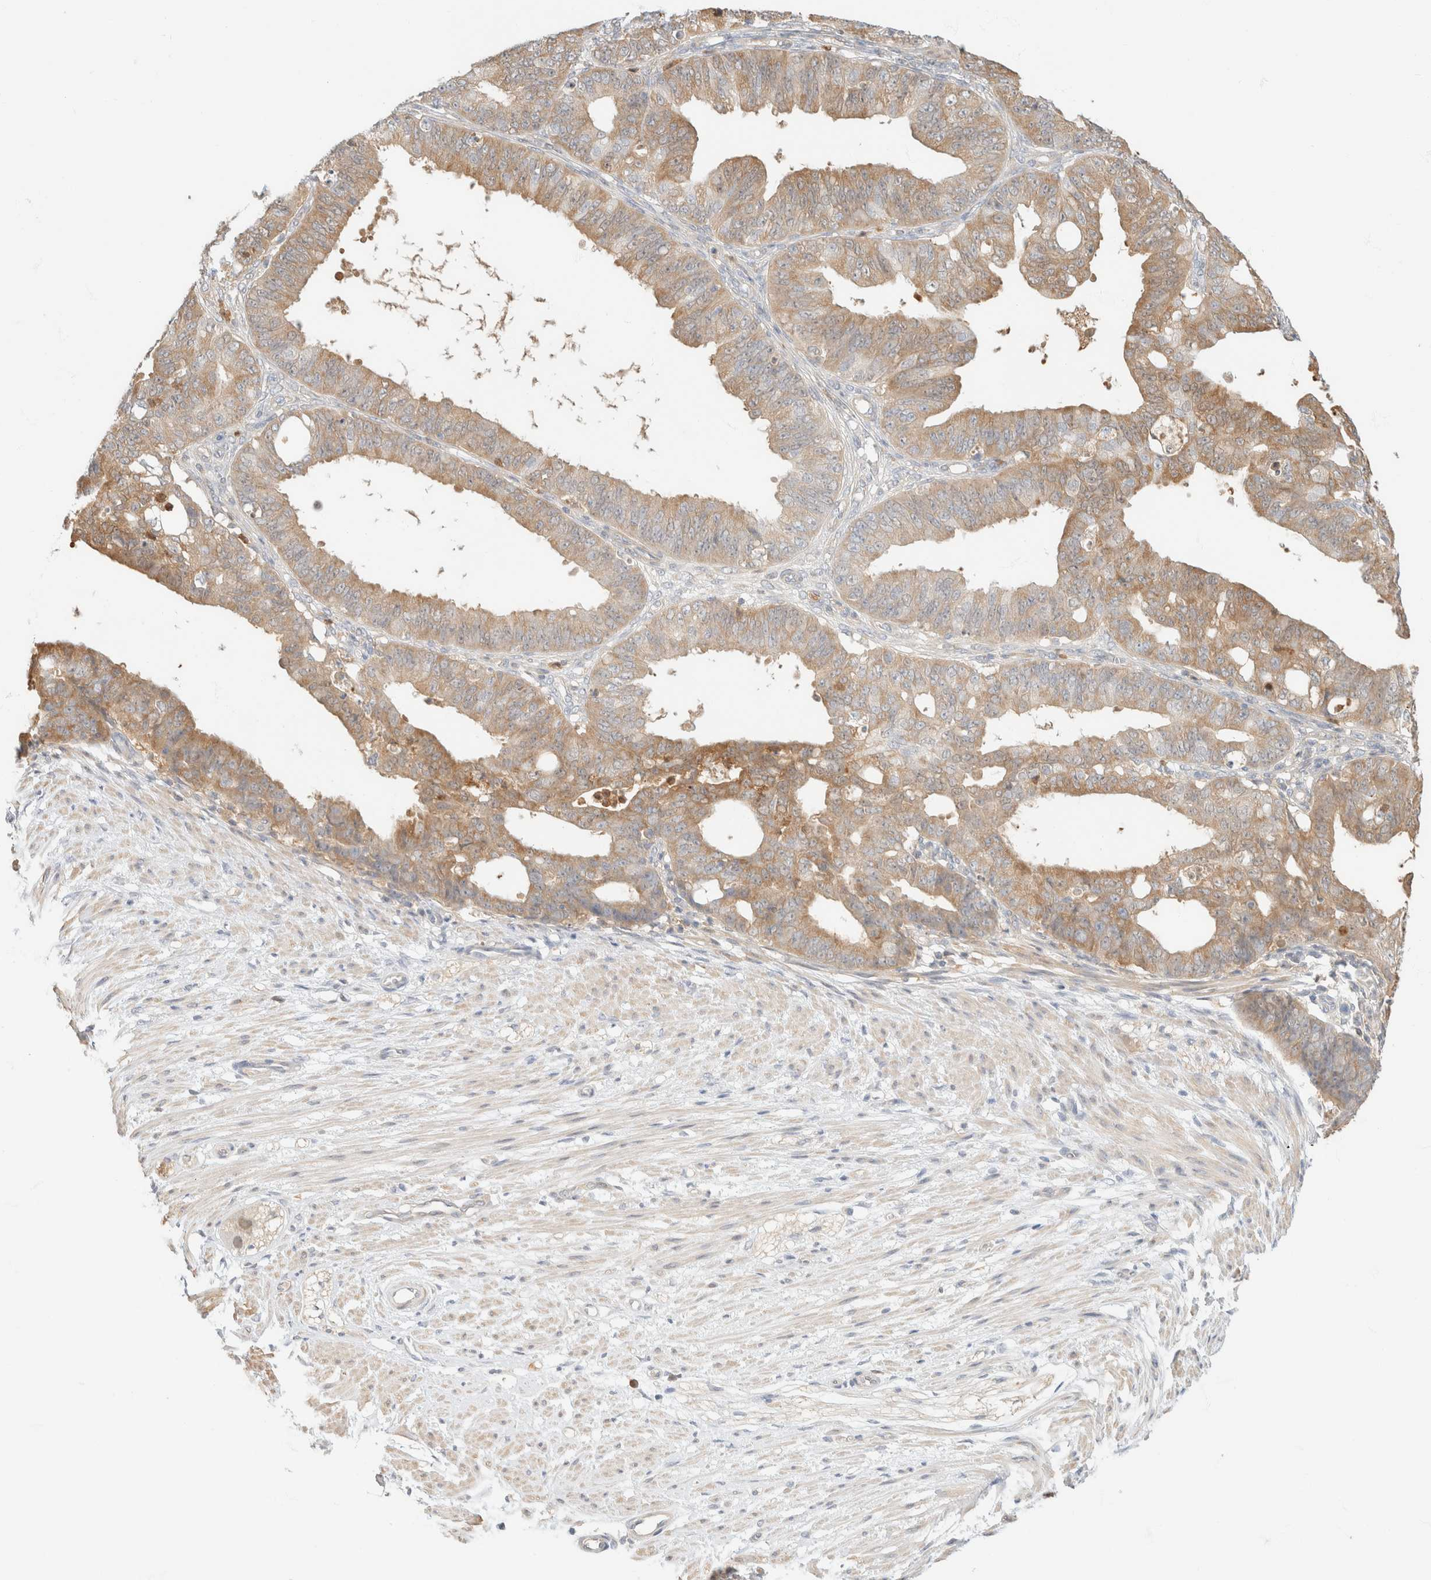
{"staining": {"intensity": "moderate", "quantity": "25%-75%", "location": "cytoplasmic/membranous"}, "tissue": "ovarian cancer", "cell_type": "Tumor cells", "image_type": "cancer", "snomed": [{"axis": "morphology", "description": "Carcinoma, endometroid"}, {"axis": "topography", "description": "Ovary"}], "caption": "Brown immunohistochemical staining in human ovarian cancer (endometroid carcinoma) demonstrates moderate cytoplasmic/membranous expression in approximately 25%-75% of tumor cells.", "gene": "GPI", "patient": {"sex": "female", "age": 42}}